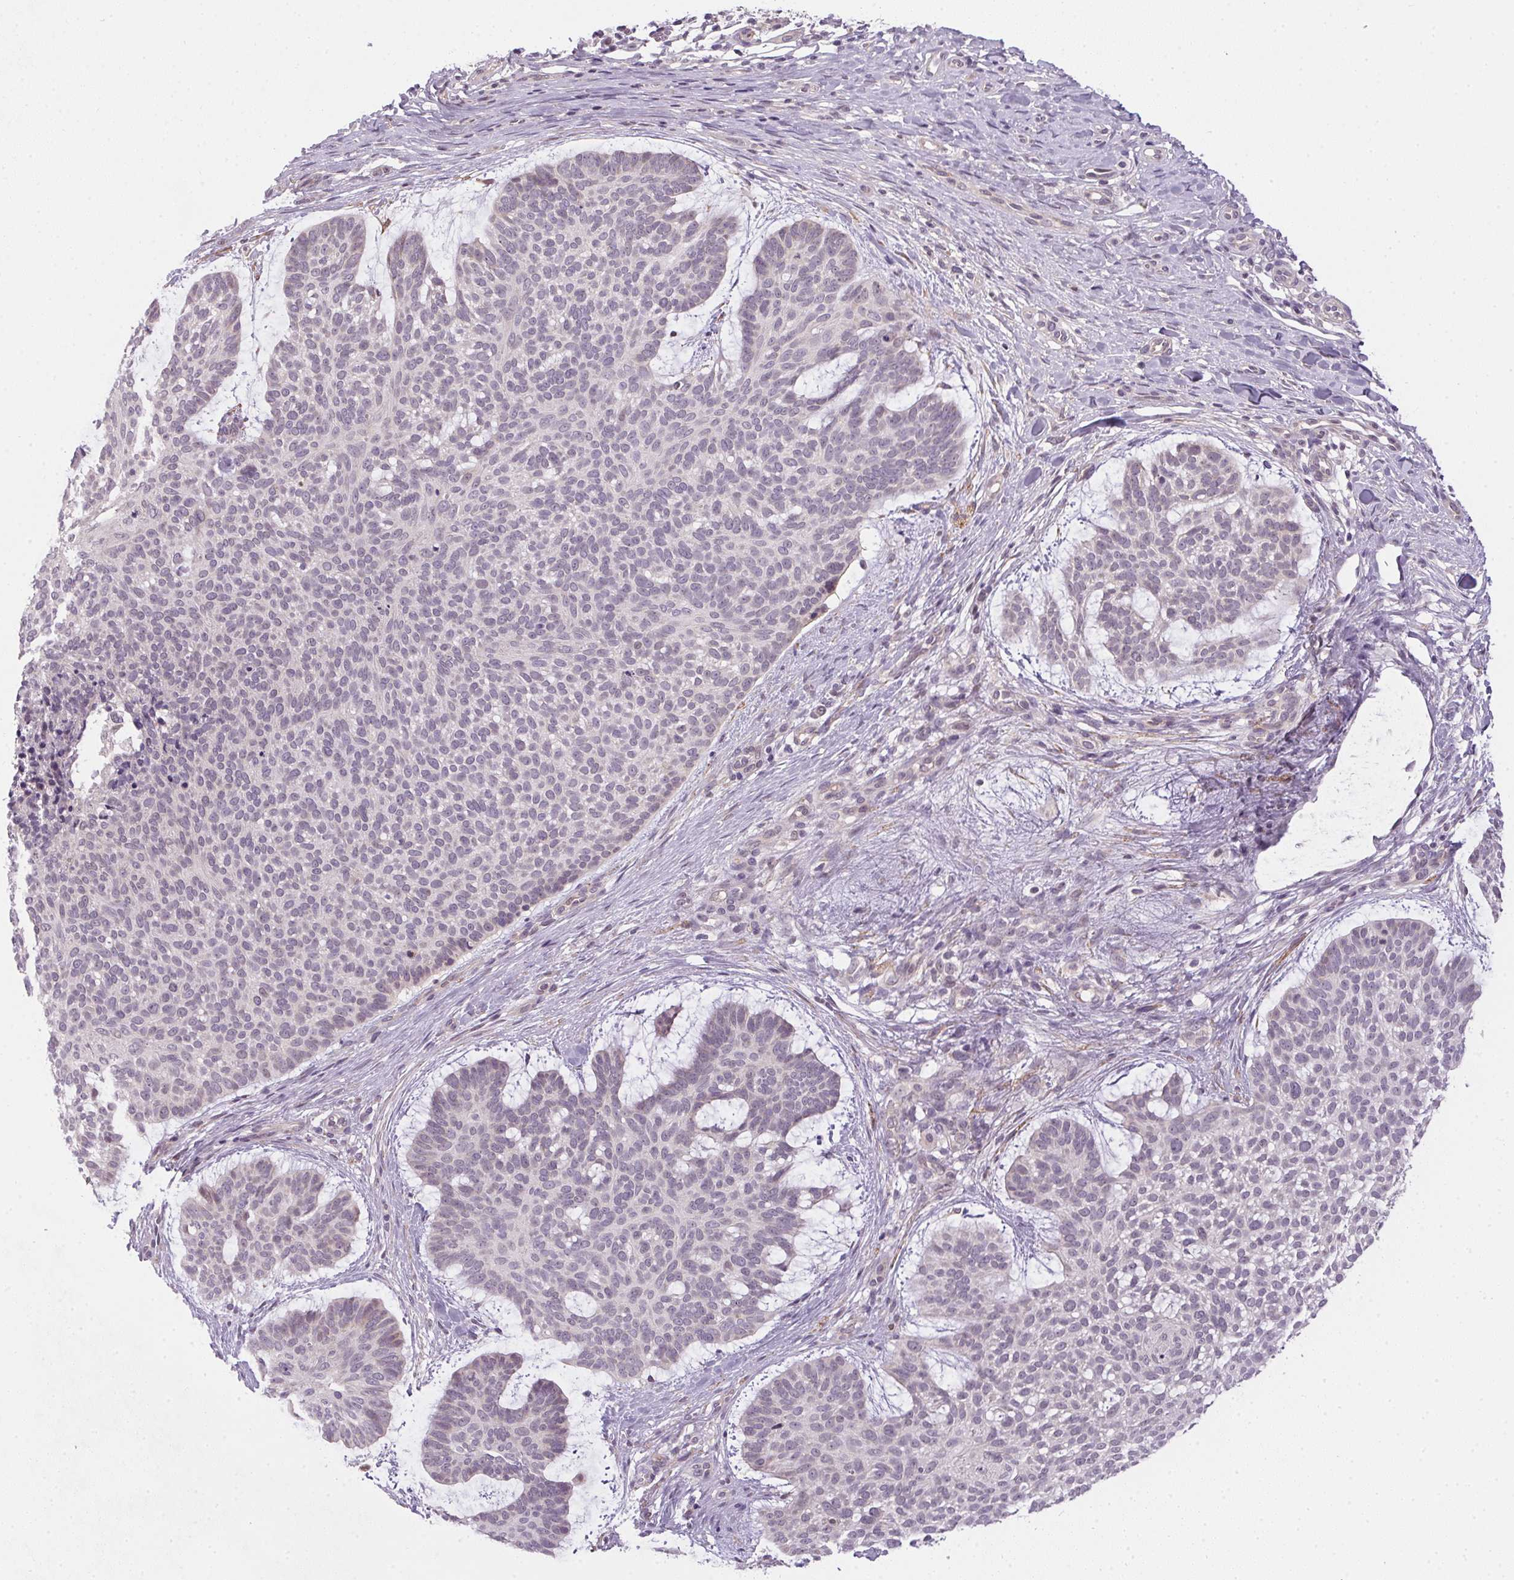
{"staining": {"intensity": "negative", "quantity": "none", "location": "none"}, "tissue": "skin cancer", "cell_type": "Tumor cells", "image_type": "cancer", "snomed": [{"axis": "morphology", "description": "Basal cell carcinoma"}, {"axis": "topography", "description": "Skin"}], "caption": "This is an immunohistochemistry (IHC) photomicrograph of human basal cell carcinoma (skin). There is no expression in tumor cells.", "gene": "CFAP92", "patient": {"sex": "male", "age": 64}}